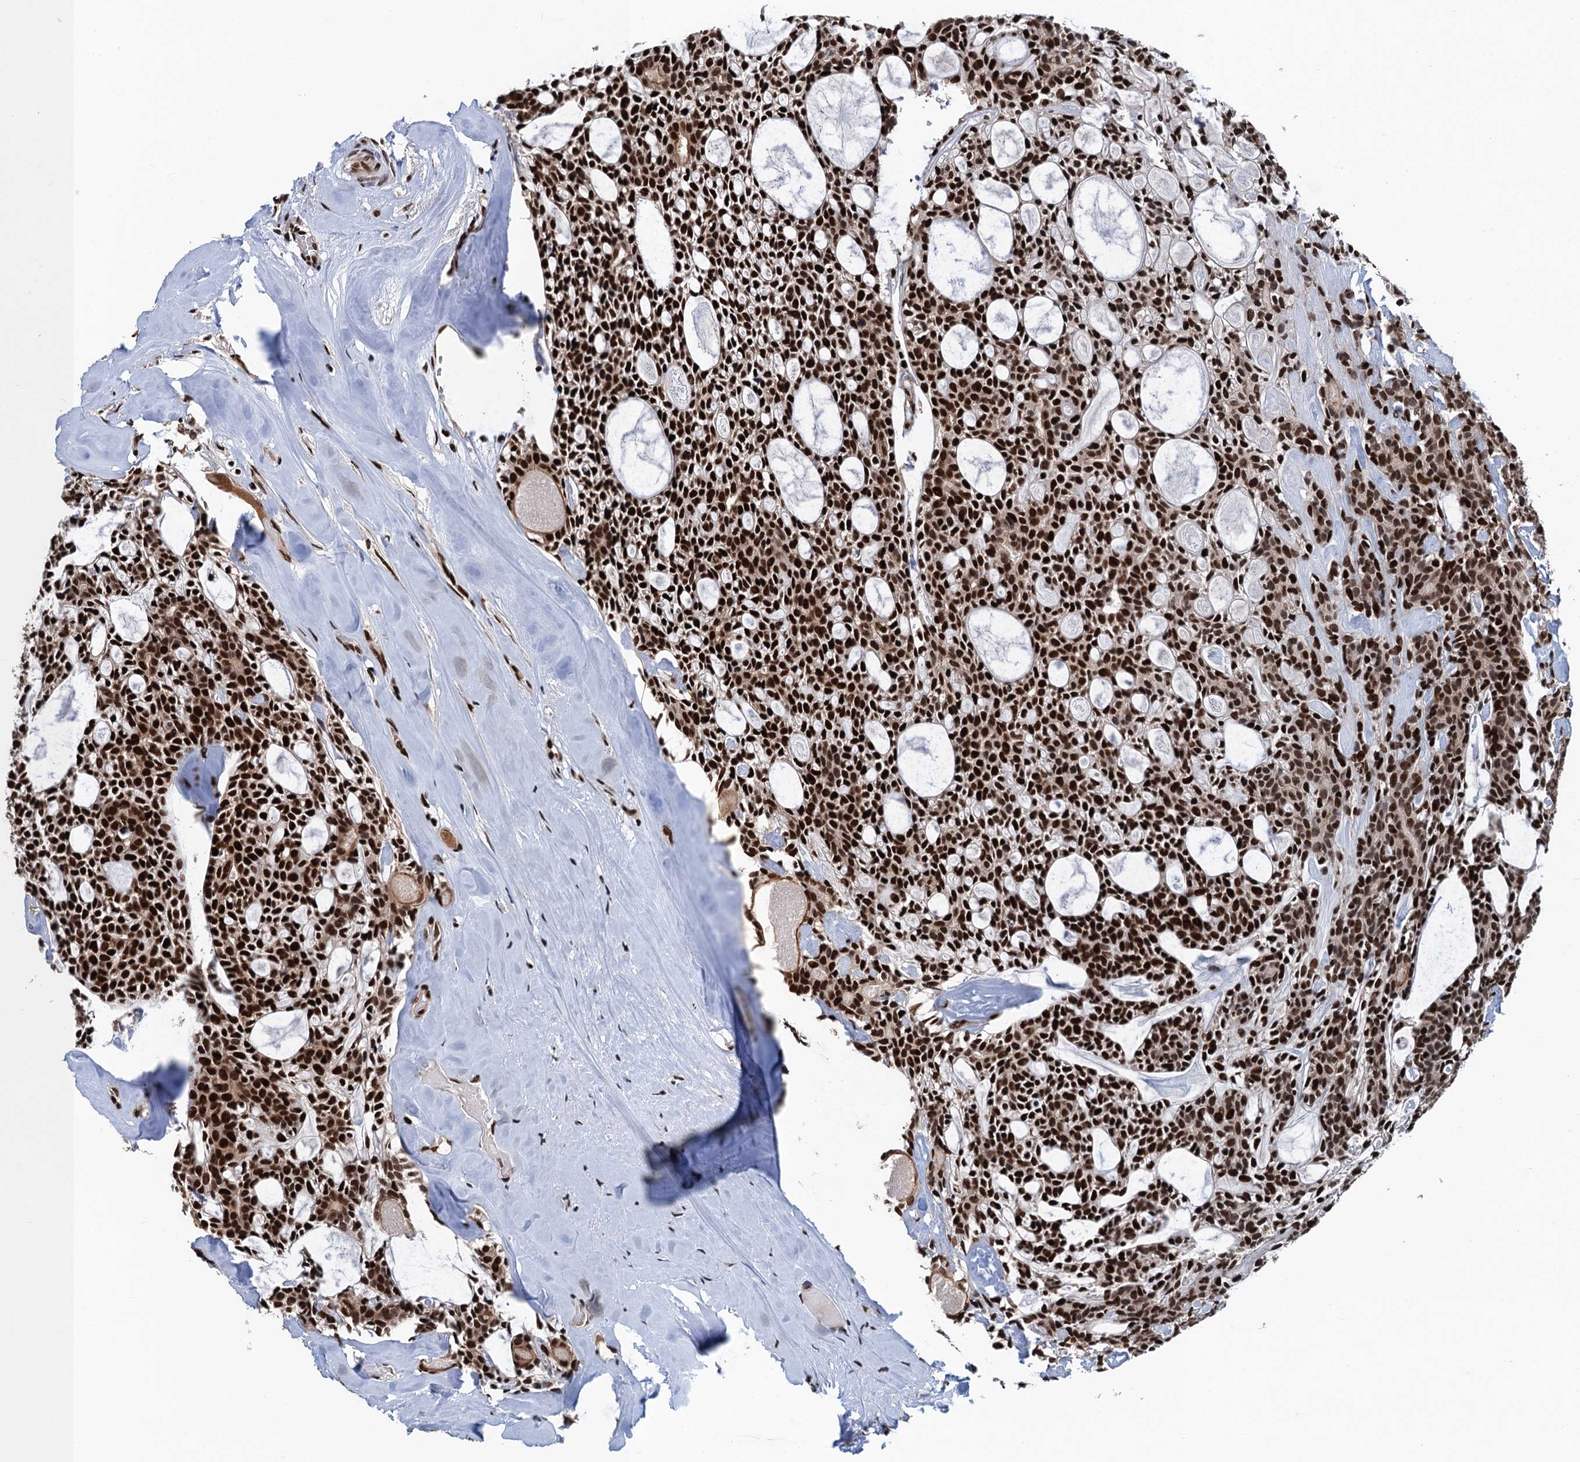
{"staining": {"intensity": "strong", "quantity": ">75%", "location": "nuclear"}, "tissue": "head and neck cancer", "cell_type": "Tumor cells", "image_type": "cancer", "snomed": [{"axis": "morphology", "description": "Adenocarcinoma, NOS"}, {"axis": "topography", "description": "Salivary gland"}, {"axis": "topography", "description": "Head-Neck"}], "caption": "Human head and neck cancer (adenocarcinoma) stained with a protein marker reveals strong staining in tumor cells.", "gene": "PPP4R1", "patient": {"sex": "male", "age": 55}}